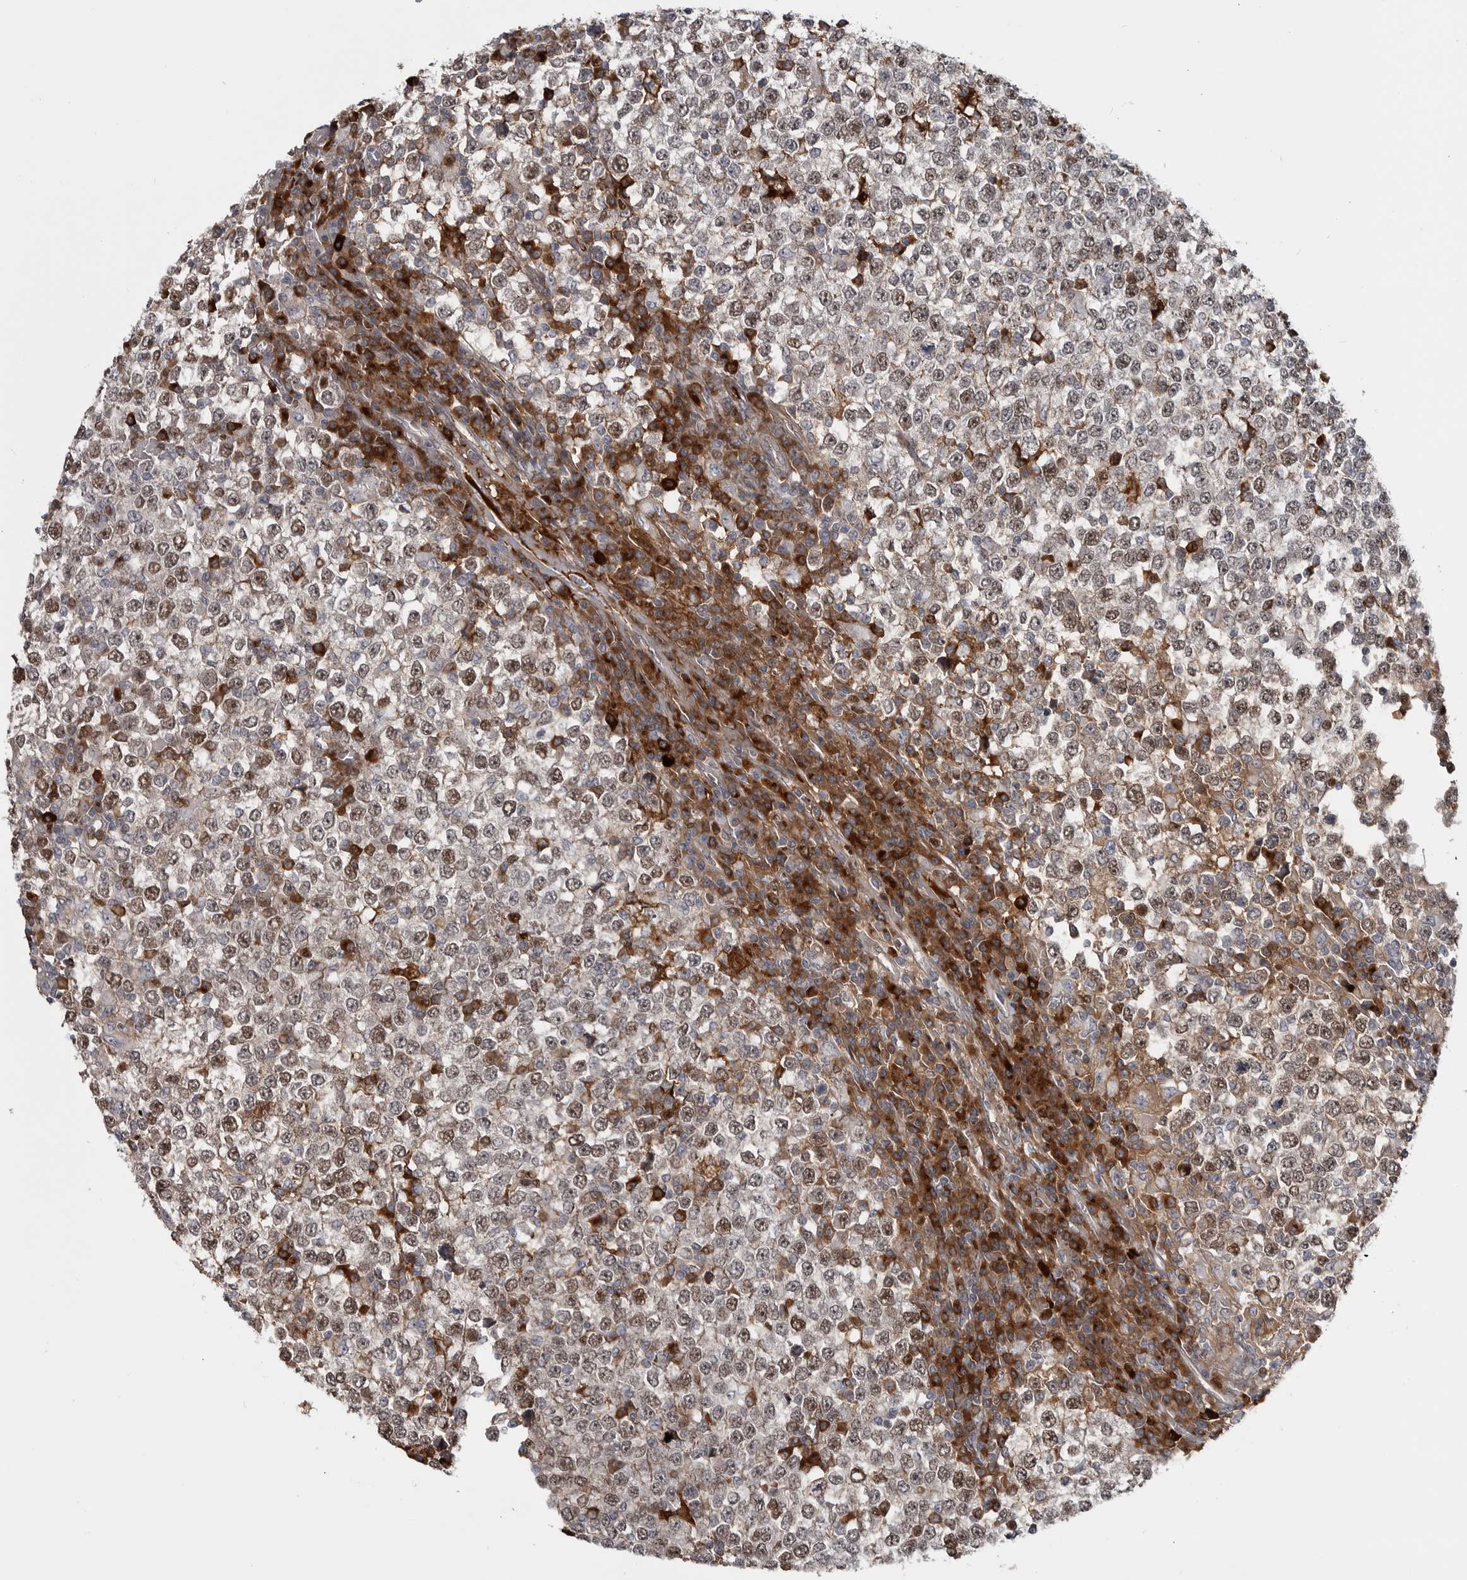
{"staining": {"intensity": "moderate", "quantity": "25%-75%", "location": "cytoplasmic/membranous,nuclear"}, "tissue": "testis cancer", "cell_type": "Tumor cells", "image_type": "cancer", "snomed": [{"axis": "morphology", "description": "Seminoma, NOS"}, {"axis": "topography", "description": "Testis"}], "caption": "Immunohistochemistry histopathology image of human seminoma (testis) stained for a protein (brown), which demonstrates medium levels of moderate cytoplasmic/membranous and nuclear expression in approximately 25%-75% of tumor cells.", "gene": "ZNF277", "patient": {"sex": "male", "age": 65}}